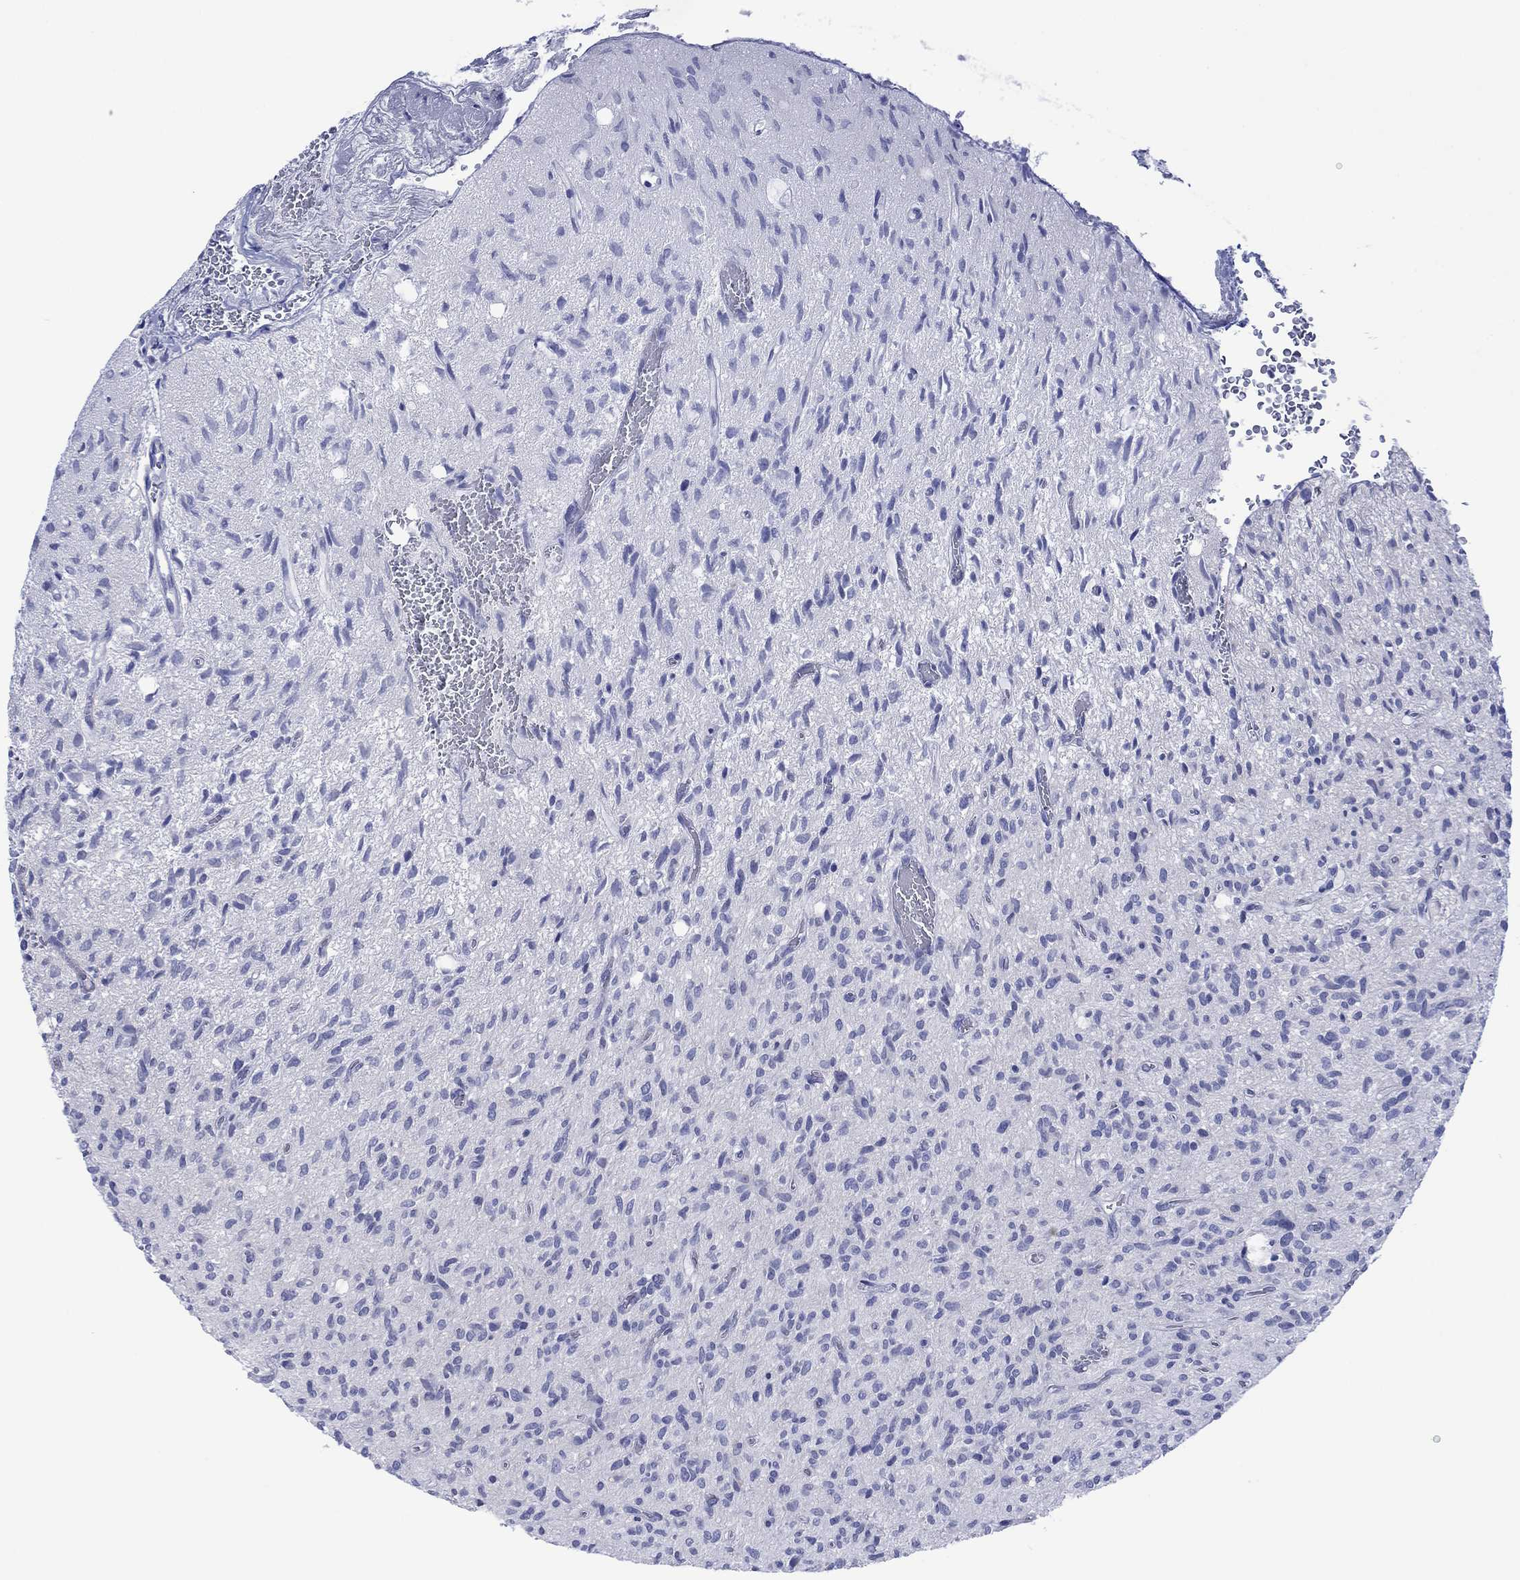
{"staining": {"intensity": "negative", "quantity": "none", "location": "none"}, "tissue": "glioma", "cell_type": "Tumor cells", "image_type": "cancer", "snomed": [{"axis": "morphology", "description": "Glioma, malignant, High grade"}, {"axis": "topography", "description": "Brain"}], "caption": "Malignant high-grade glioma was stained to show a protein in brown. There is no significant staining in tumor cells.", "gene": "MLANA", "patient": {"sex": "male", "age": 64}}